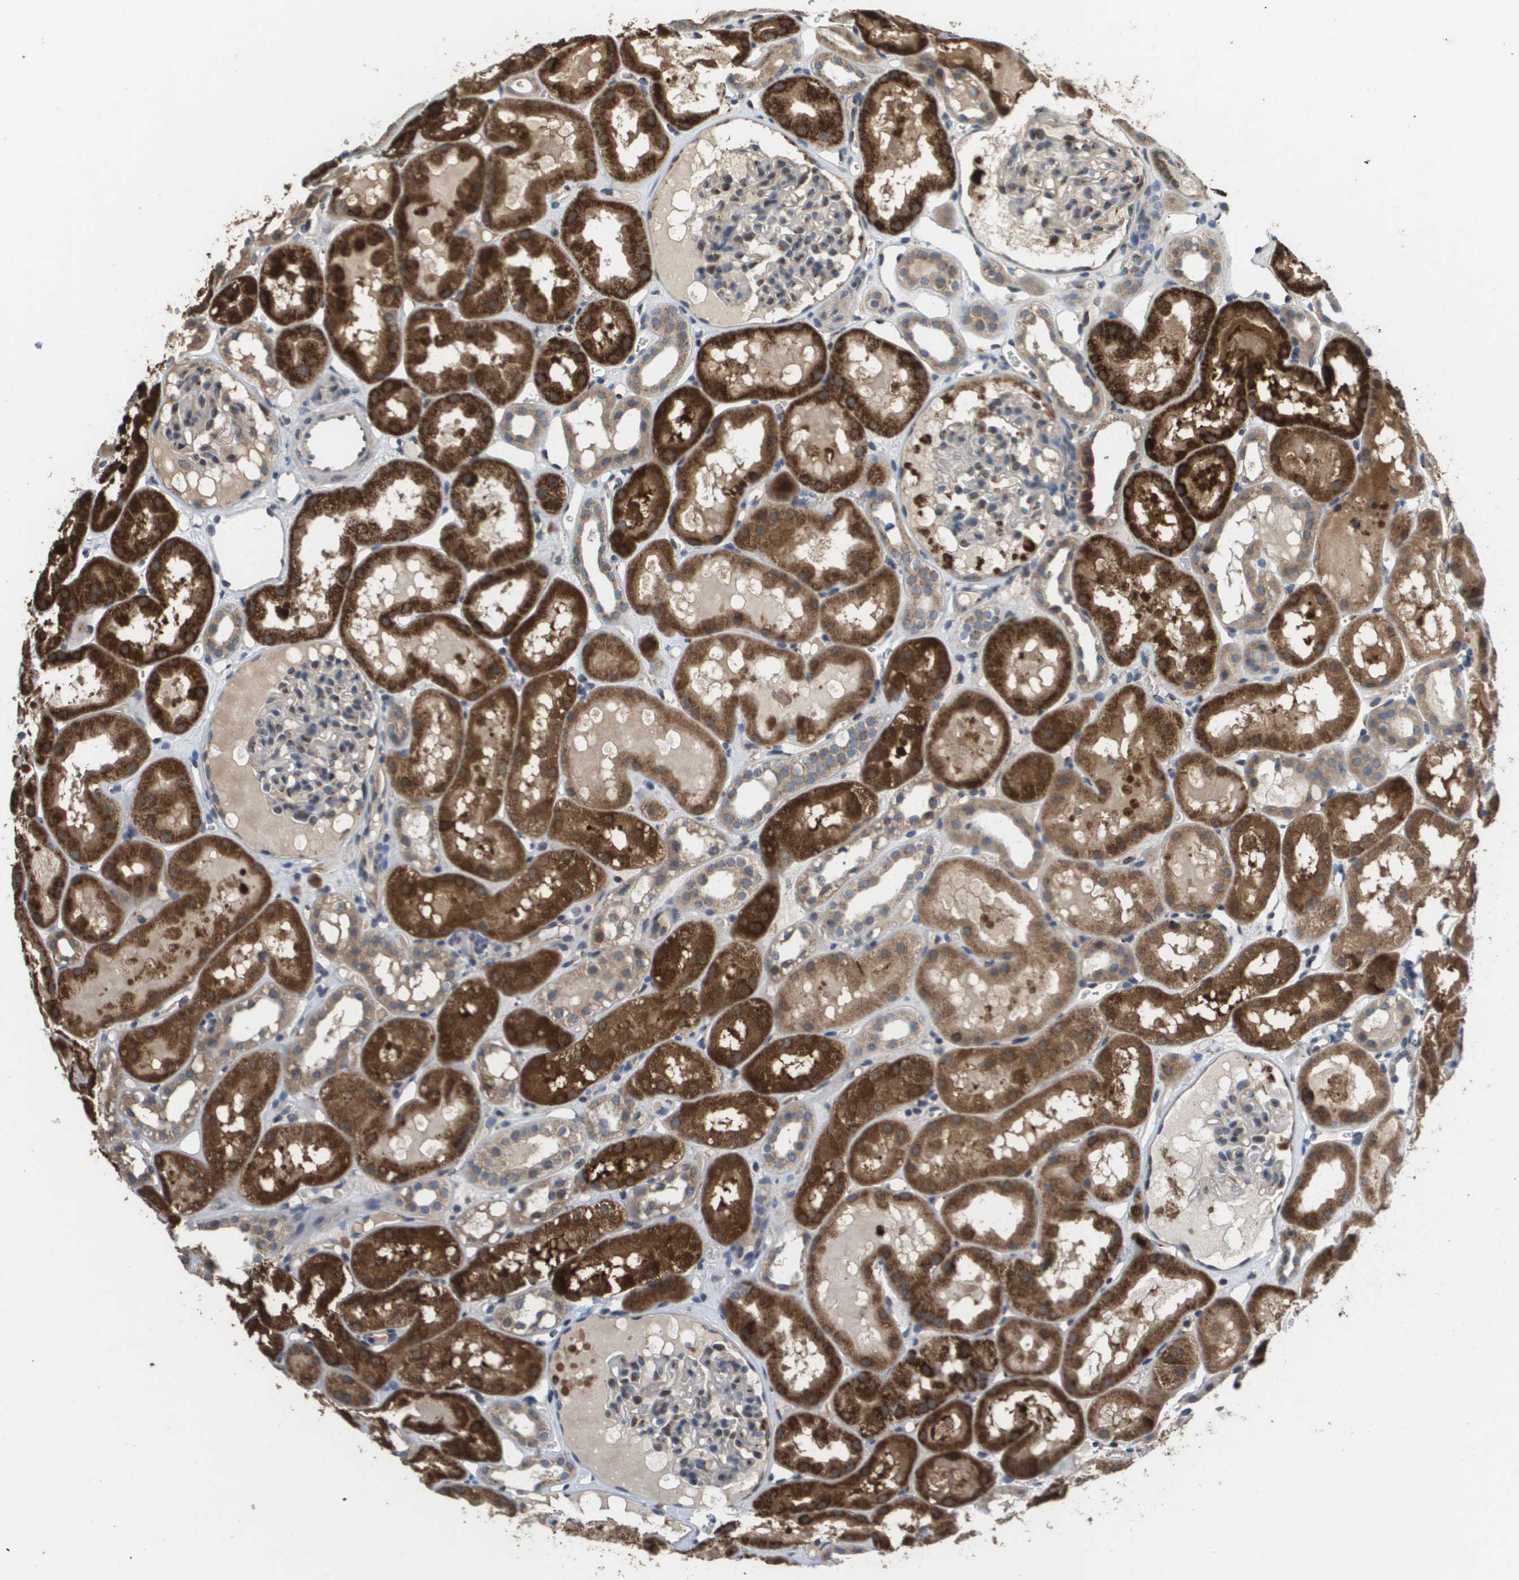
{"staining": {"intensity": "moderate", "quantity": "25%-75%", "location": "cytoplasmic/membranous"}, "tissue": "kidney", "cell_type": "Cells in glomeruli", "image_type": "normal", "snomed": [{"axis": "morphology", "description": "Normal tissue, NOS"}, {"axis": "topography", "description": "Kidney"}, {"axis": "topography", "description": "Urinary bladder"}], "caption": "Moderate cytoplasmic/membranous positivity is seen in about 25%-75% of cells in glomeruli in benign kidney.", "gene": "PCK1", "patient": {"sex": "male", "age": 16}}